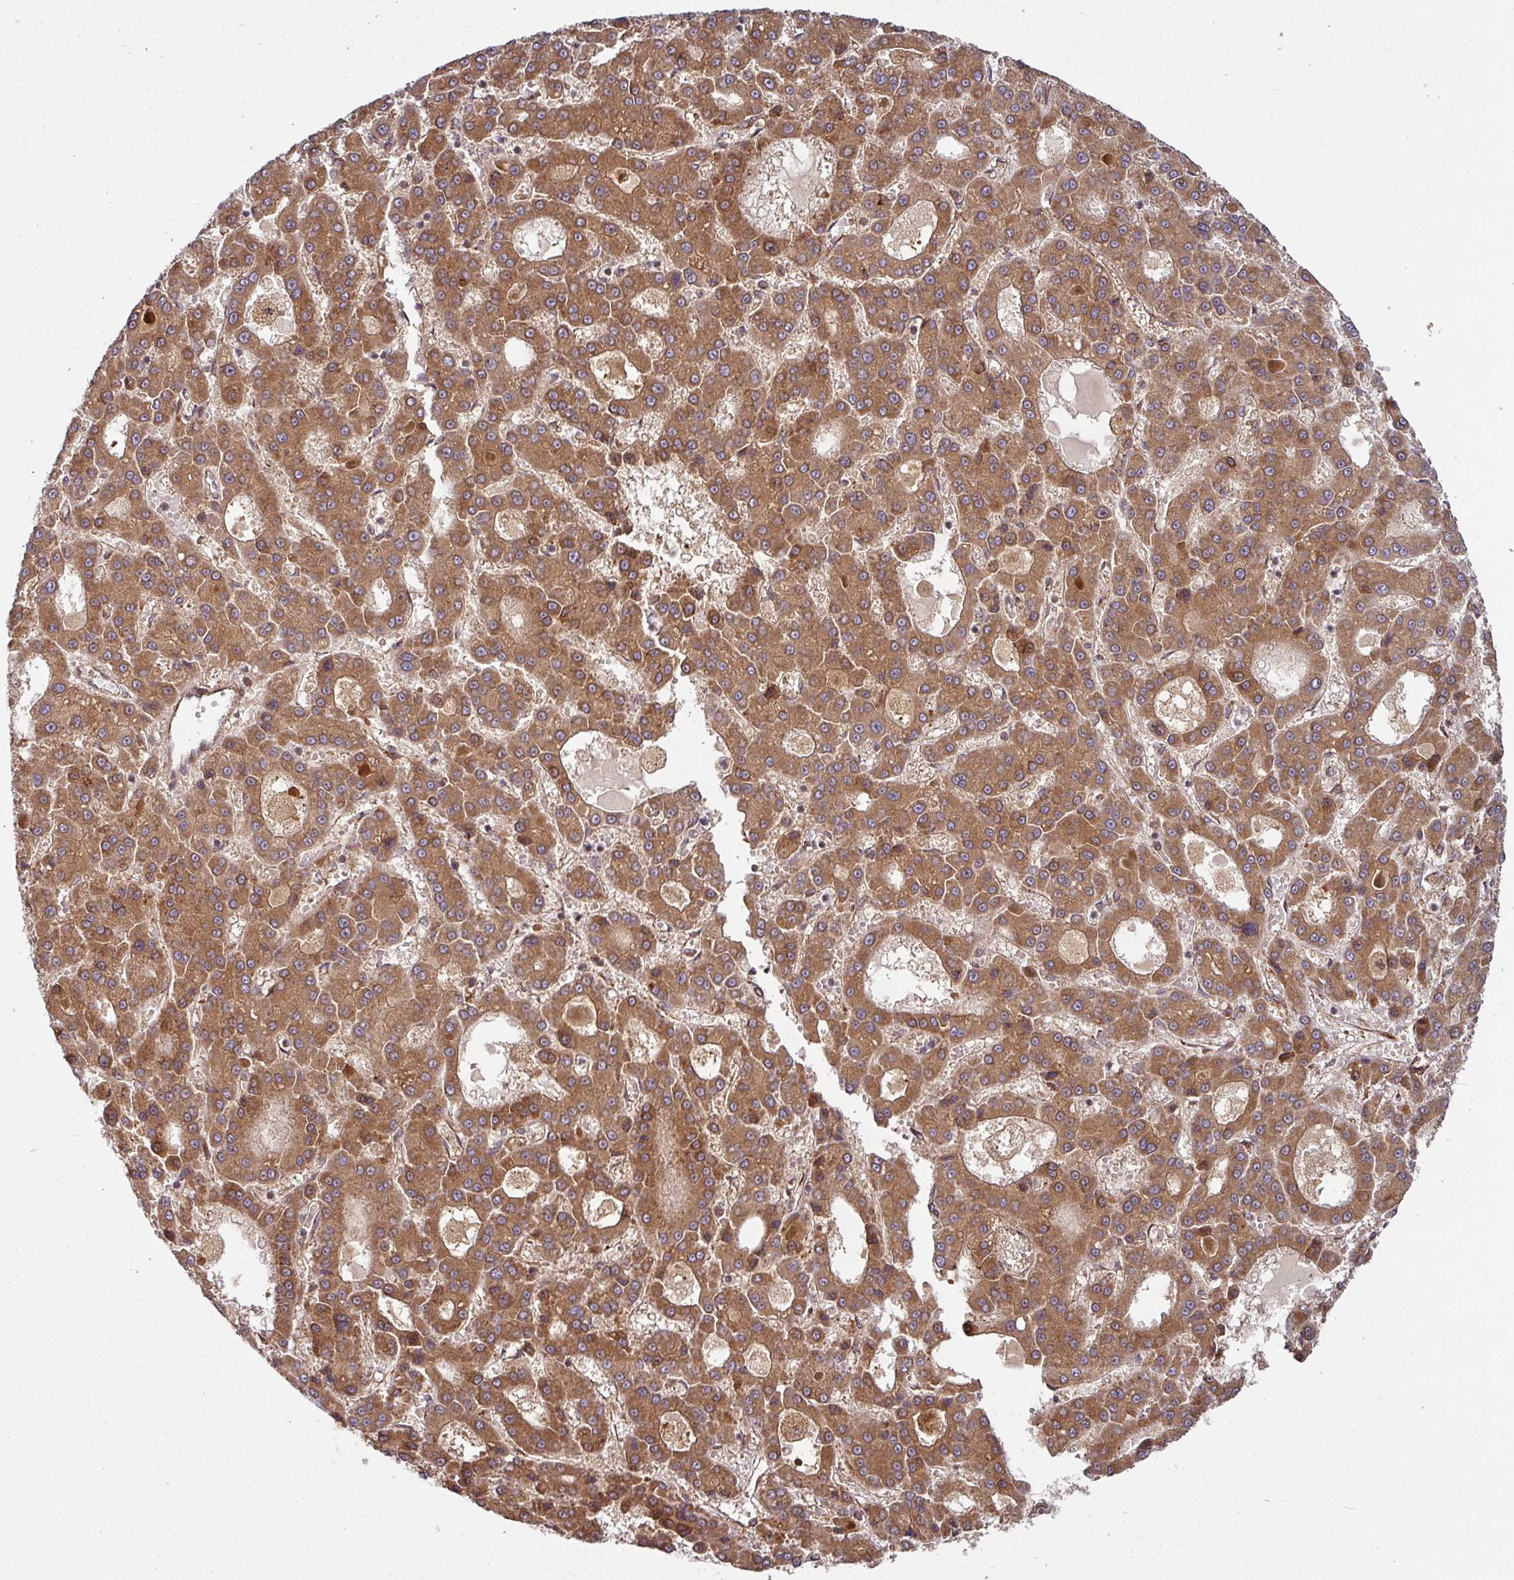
{"staining": {"intensity": "moderate", "quantity": ">75%", "location": "cytoplasmic/membranous"}, "tissue": "liver cancer", "cell_type": "Tumor cells", "image_type": "cancer", "snomed": [{"axis": "morphology", "description": "Carcinoma, Hepatocellular, NOS"}, {"axis": "topography", "description": "Liver"}], "caption": "Immunohistochemistry of hepatocellular carcinoma (liver) demonstrates medium levels of moderate cytoplasmic/membranous expression in approximately >75% of tumor cells. (IHC, brightfield microscopy, high magnification).", "gene": "RAB5A", "patient": {"sex": "male", "age": 70}}